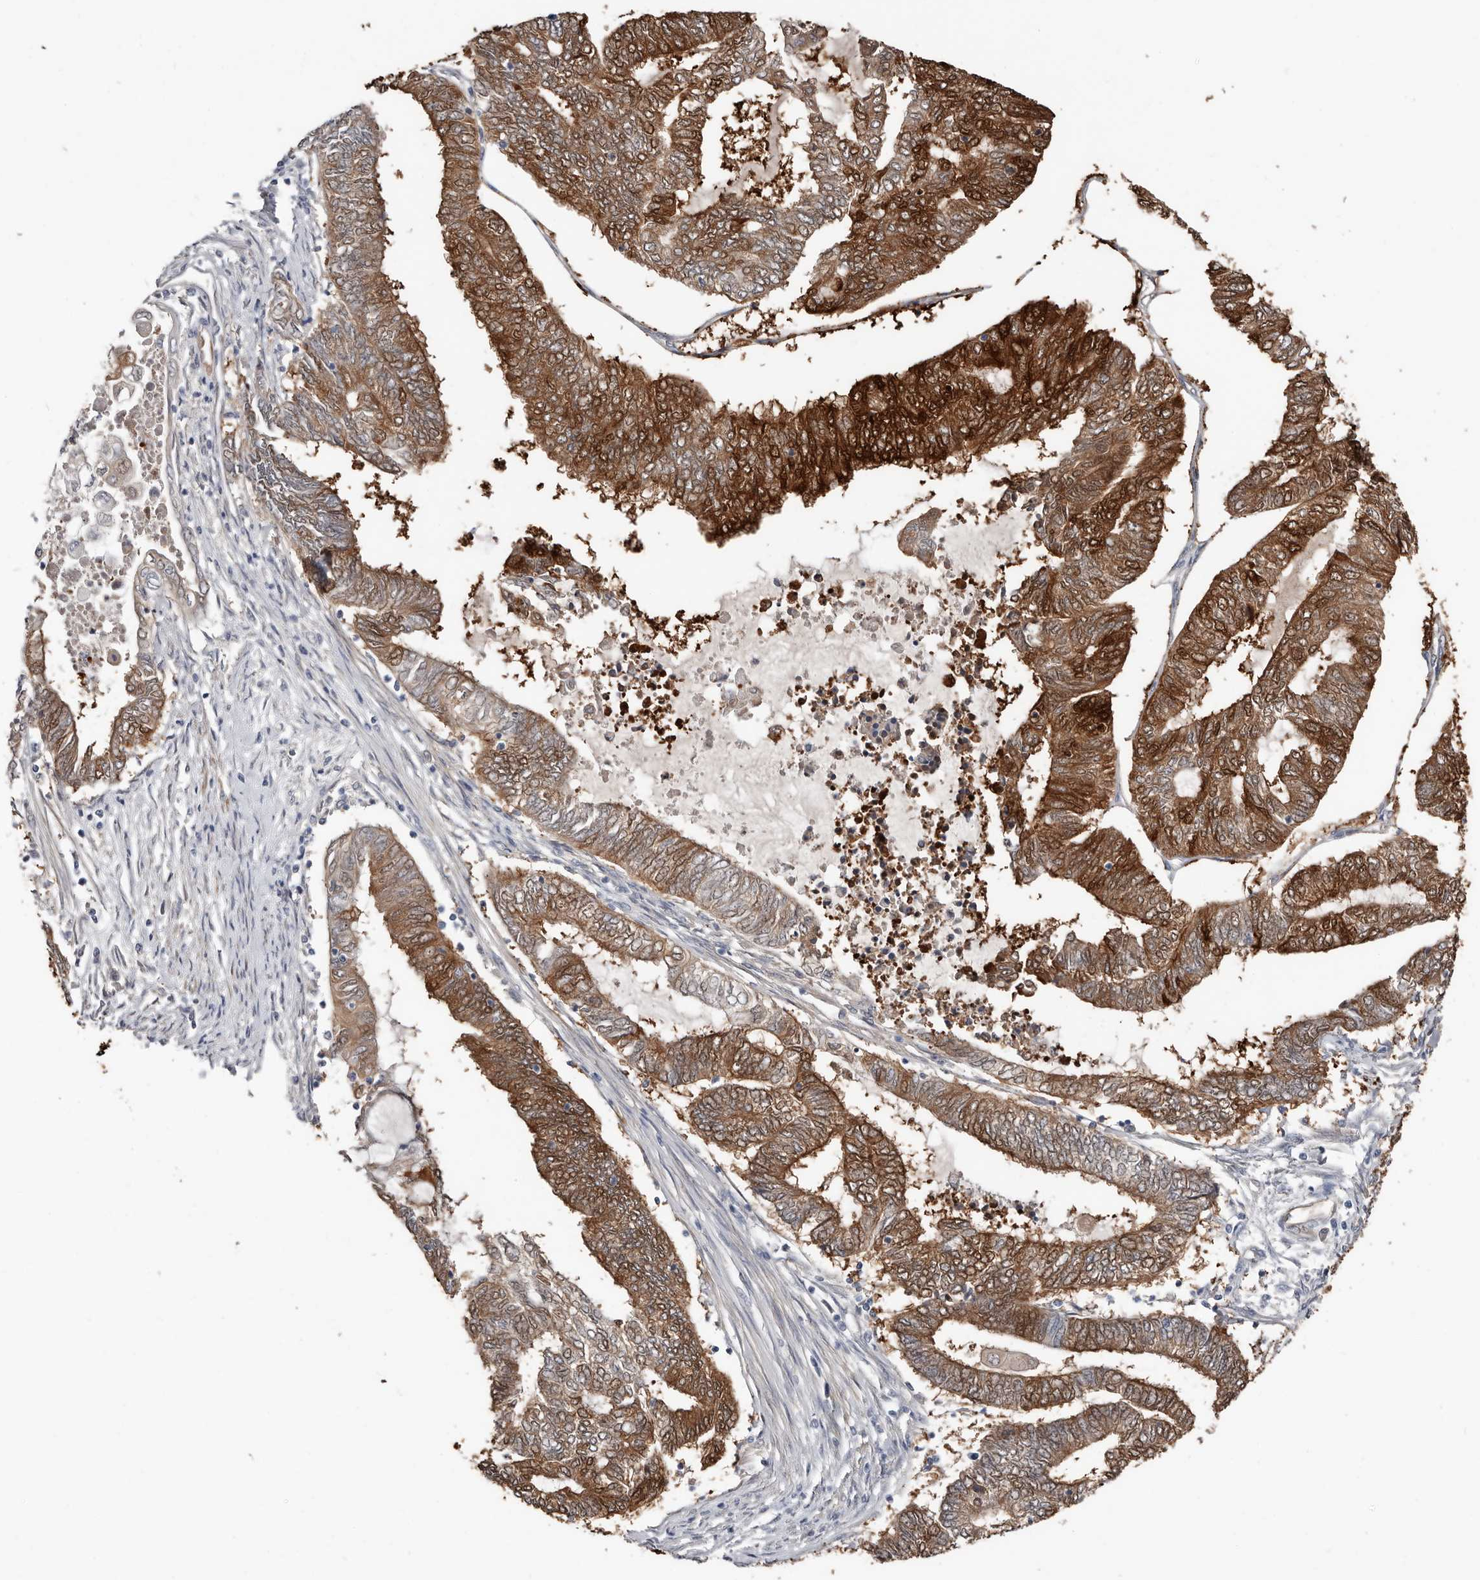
{"staining": {"intensity": "strong", "quantity": ">75%", "location": "cytoplasmic/membranous"}, "tissue": "endometrial cancer", "cell_type": "Tumor cells", "image_type": "cancer", "snomed": [{"axis": "morphology", "description": "Adenocarcinoma, NOS"}, {"axis": "topography", "description": "Uterus"}, {"axis": "topography", "description": "Endometrium"}], "caption": "Immunohistochemical staining of endometrial adenocarcinoma reveals strong cytoplasmic/membranous protein expression in about >75% of tumor cells.", "gene": "ASRGL1", "patient": {"sex": "female", "age": 70}}